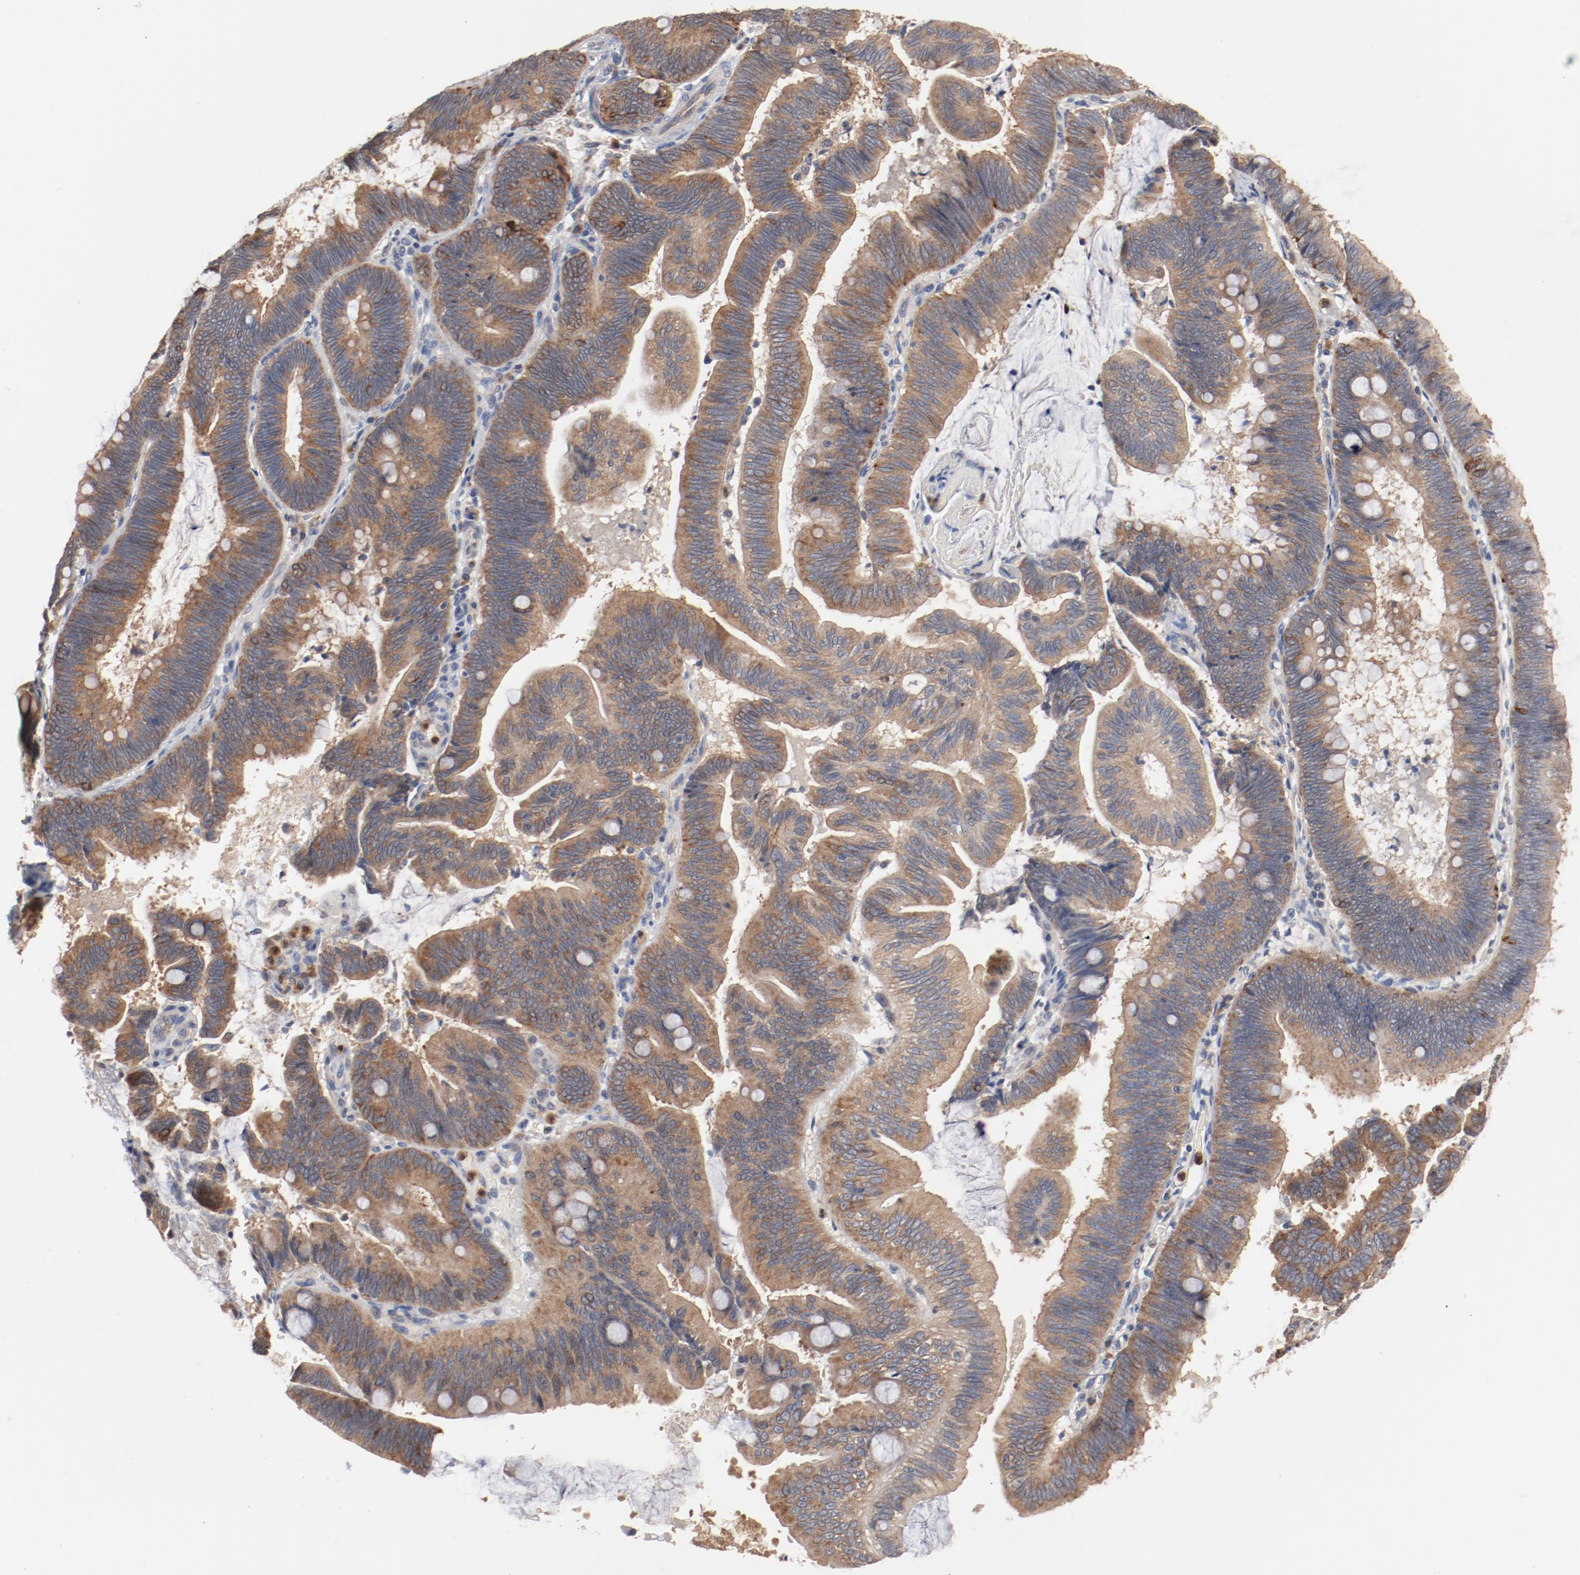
{"staining": {"intensity": "moderate", "quantity": ">75%", "location": "cytoplasmic/membranous"}, "tissue": "pancreatic cancer", "cell_type": "Tumor cells", "image_type": "cancer", "snomed": [{"axis": "morphology", "description": "Adenocarcinoma, NOS"}, {"axis": "topography", "description": "Pancreas"}], "caption": "Pancreatic adenocarcinoma stained with DAB immunohistochemistry shows medium levels of moderate cytoplasmic/membranous staining in approximately >75% of tumor cells. (Brightfield microscopy of DAB IHC at high magnification).", "gene": "RNASE11", "patient": {"sex": "male", "age": 82}}